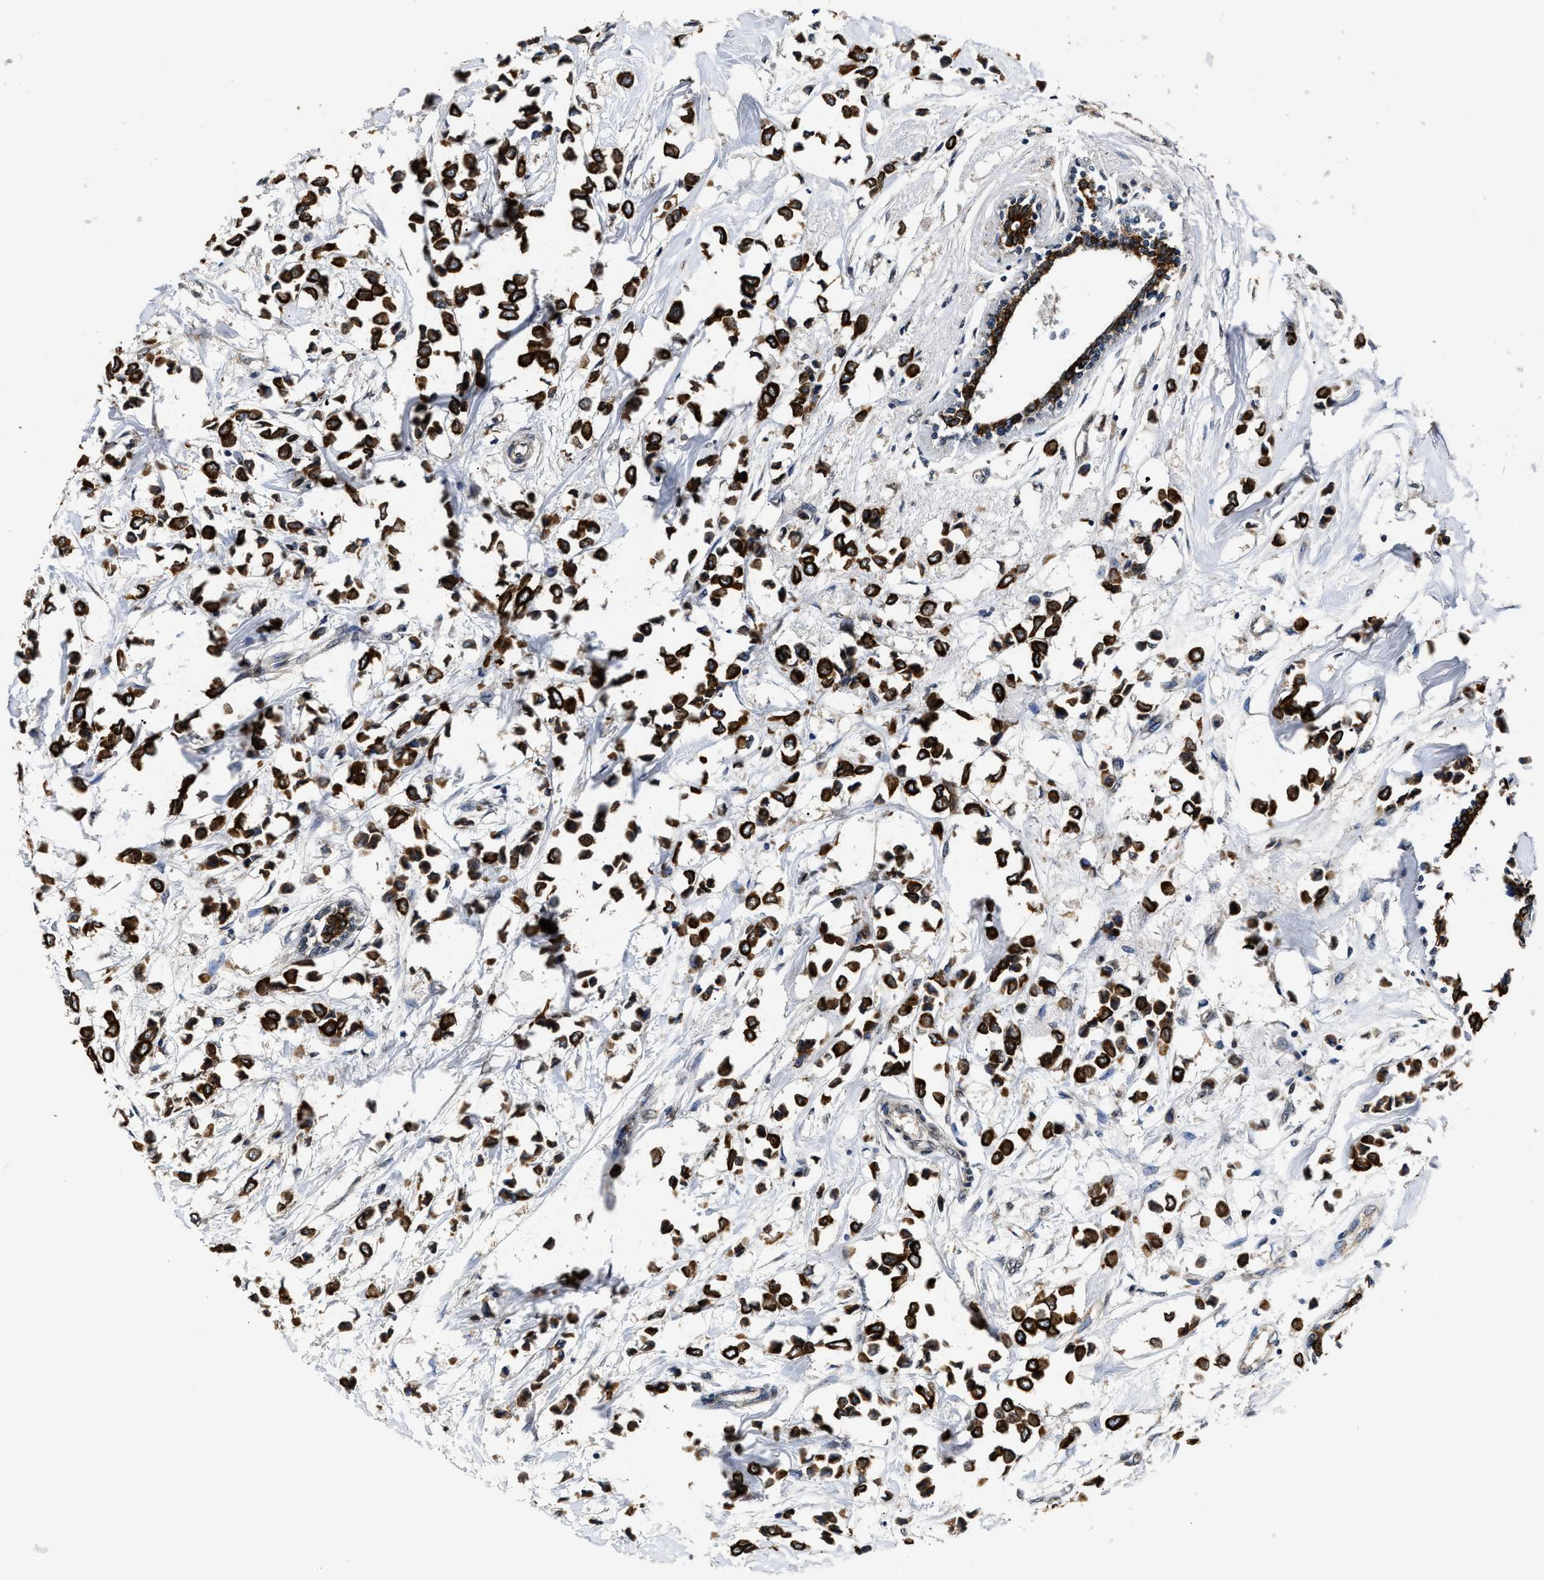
{"staining": {"intensity": "strong", "quantity": ">75%", "location": "cytoplasmic/membranous"}, "tissue": "breast cancer", "cell_type": "Tumor cells", "image_type": "cancer", "snomed": [{"axis": "morphology", "description": "Lobular carcinoma"}, {"axis": "topography", "description": "Breast"}], "caption": "Lobular carcinoma (breast) stained with a protein marker shows strong staining in tumor cells.", "gene": "CTNNA1", "patient": {"sex": "female", "age": 51}}